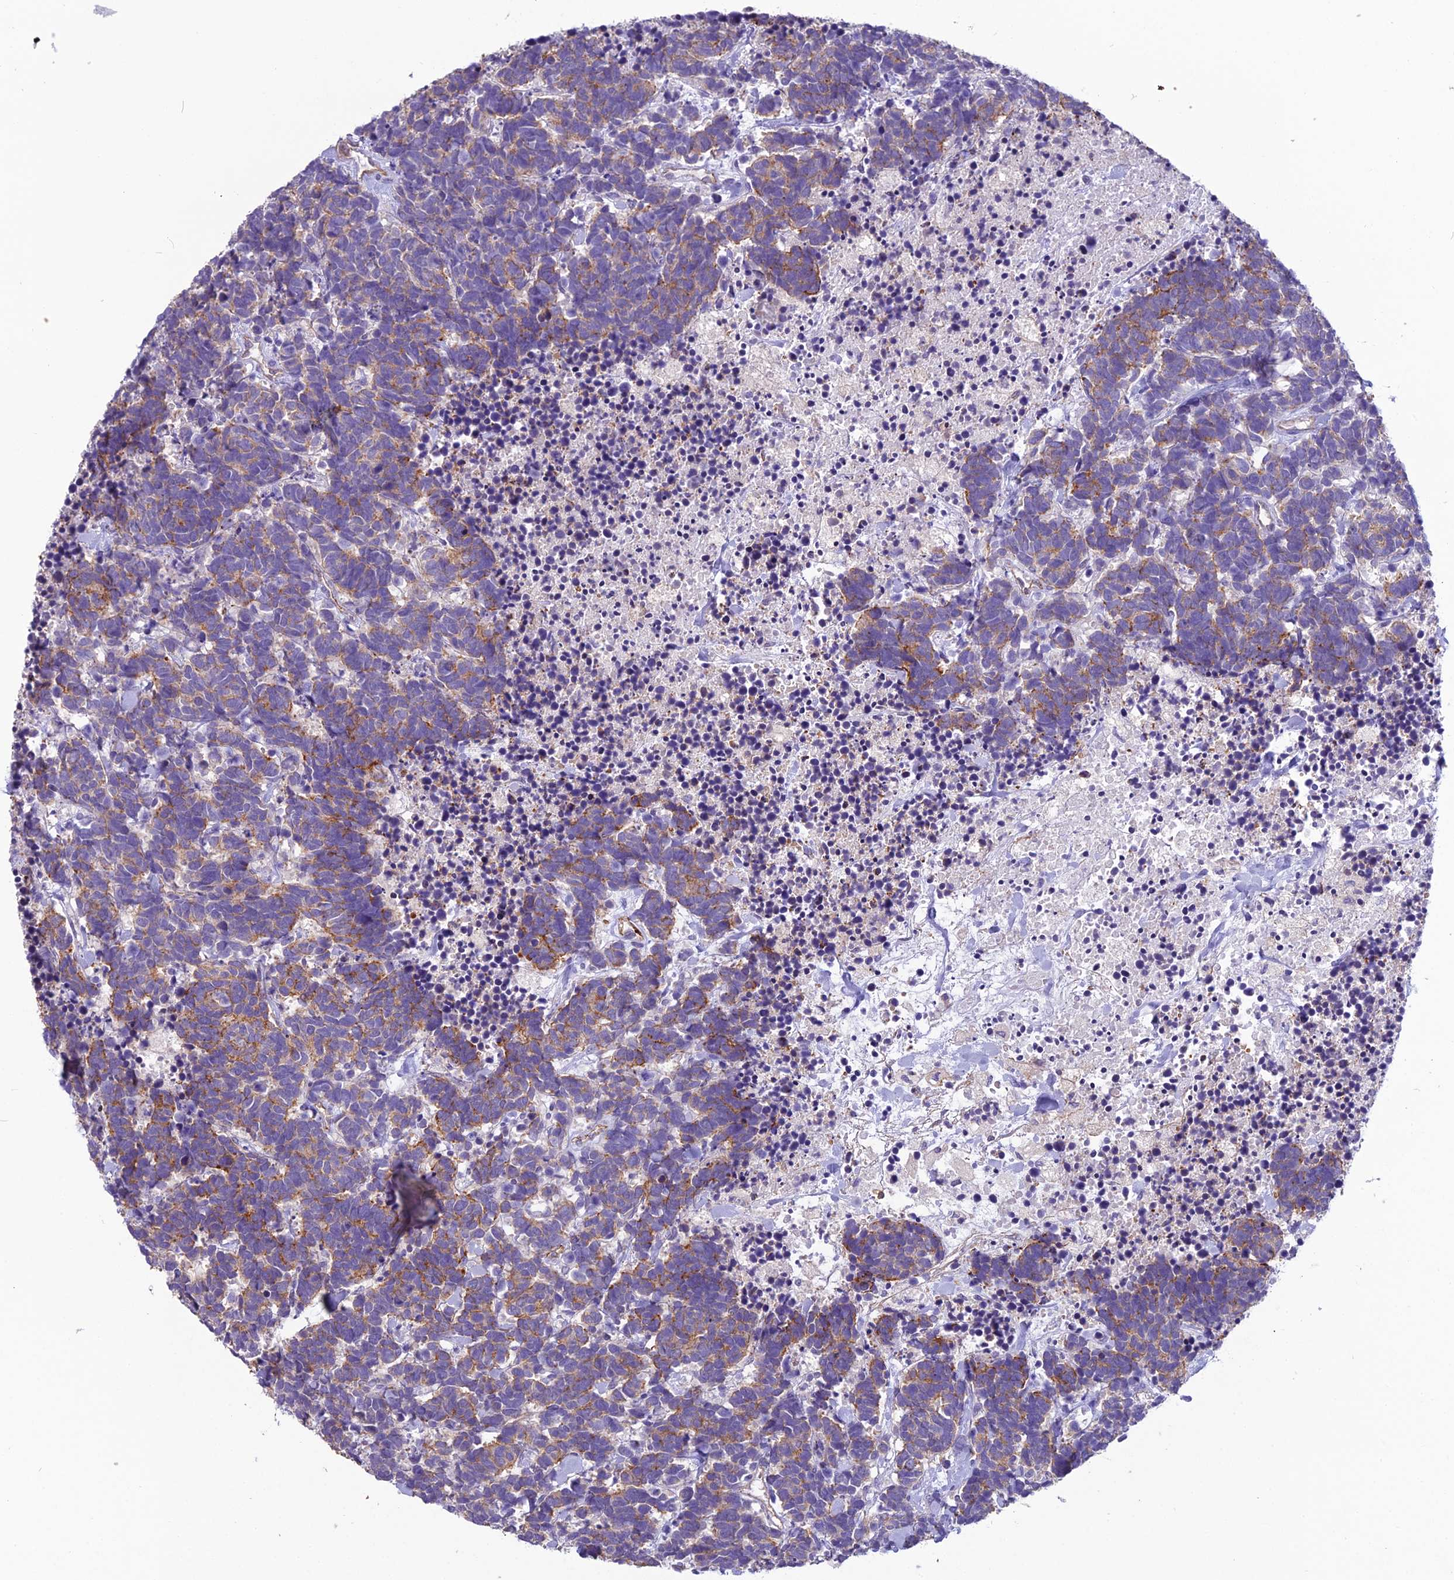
{"staining": {"intensity": "moderate", "quantity": "25%-75%", "location": "cytoplasmic/membranous"}, "tissue": "carcinoid", "cell_type": "Tumor cells", "image_type": "cancer", "snomed": [{"axis": "morphology", "description": "Carcinoma, NOS"}, {"axis": "morphology", "description": "Carcinoid, malignant, NOS"}, {"axis": "topography", "description": "Prostate"}], "caption": "Carcinoid (malignant) stained with a brown dye displays moderate cytoplasmic/membranous positive positivity in approximately 25%-75% of tumor cells.", "gene": "CFAP47", "patient": {"sex": "male", "age": 57}}